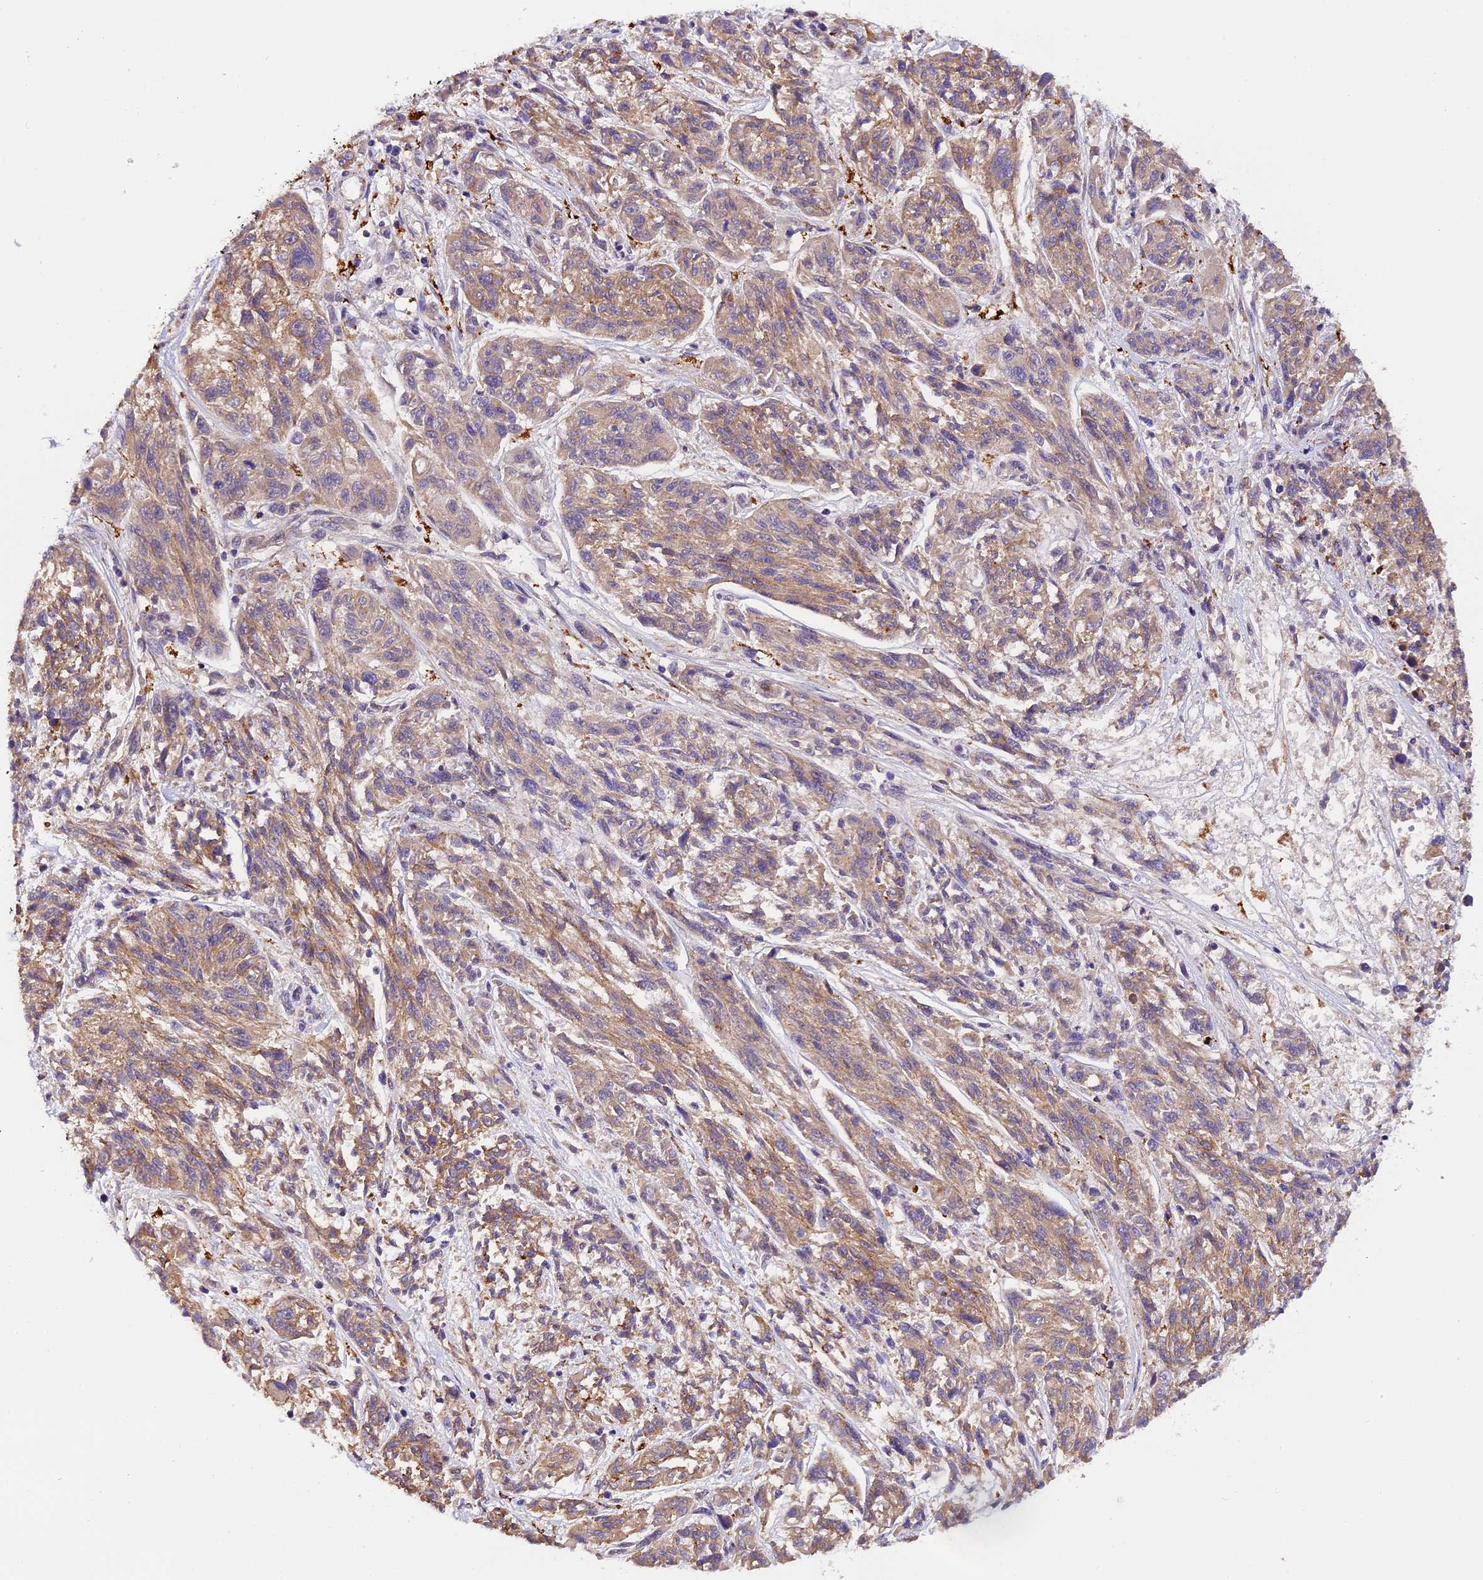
{"staining": {"intensity": "weak", "quantity": ">75%", "location": "cytoplasmic/membranous"}, "tissue": "melanoma", "cell_type": "Tumor cells", "image_type": "cancer", "snomed": [{"axis": "morphology", "description": "Malignant melanoma, NOS"}, {"axis": "topography", "description": "Skin"}], "caption": "This histopathology image reveals melanoma stained with IHC to label a protein in brown. The cytoplasmic/membranous of tumor cells show weak positivity for the protein. Nuclei are counter-stained blue.", "gene": "COPE", "patient": {"sex": "male", "age": 53}}